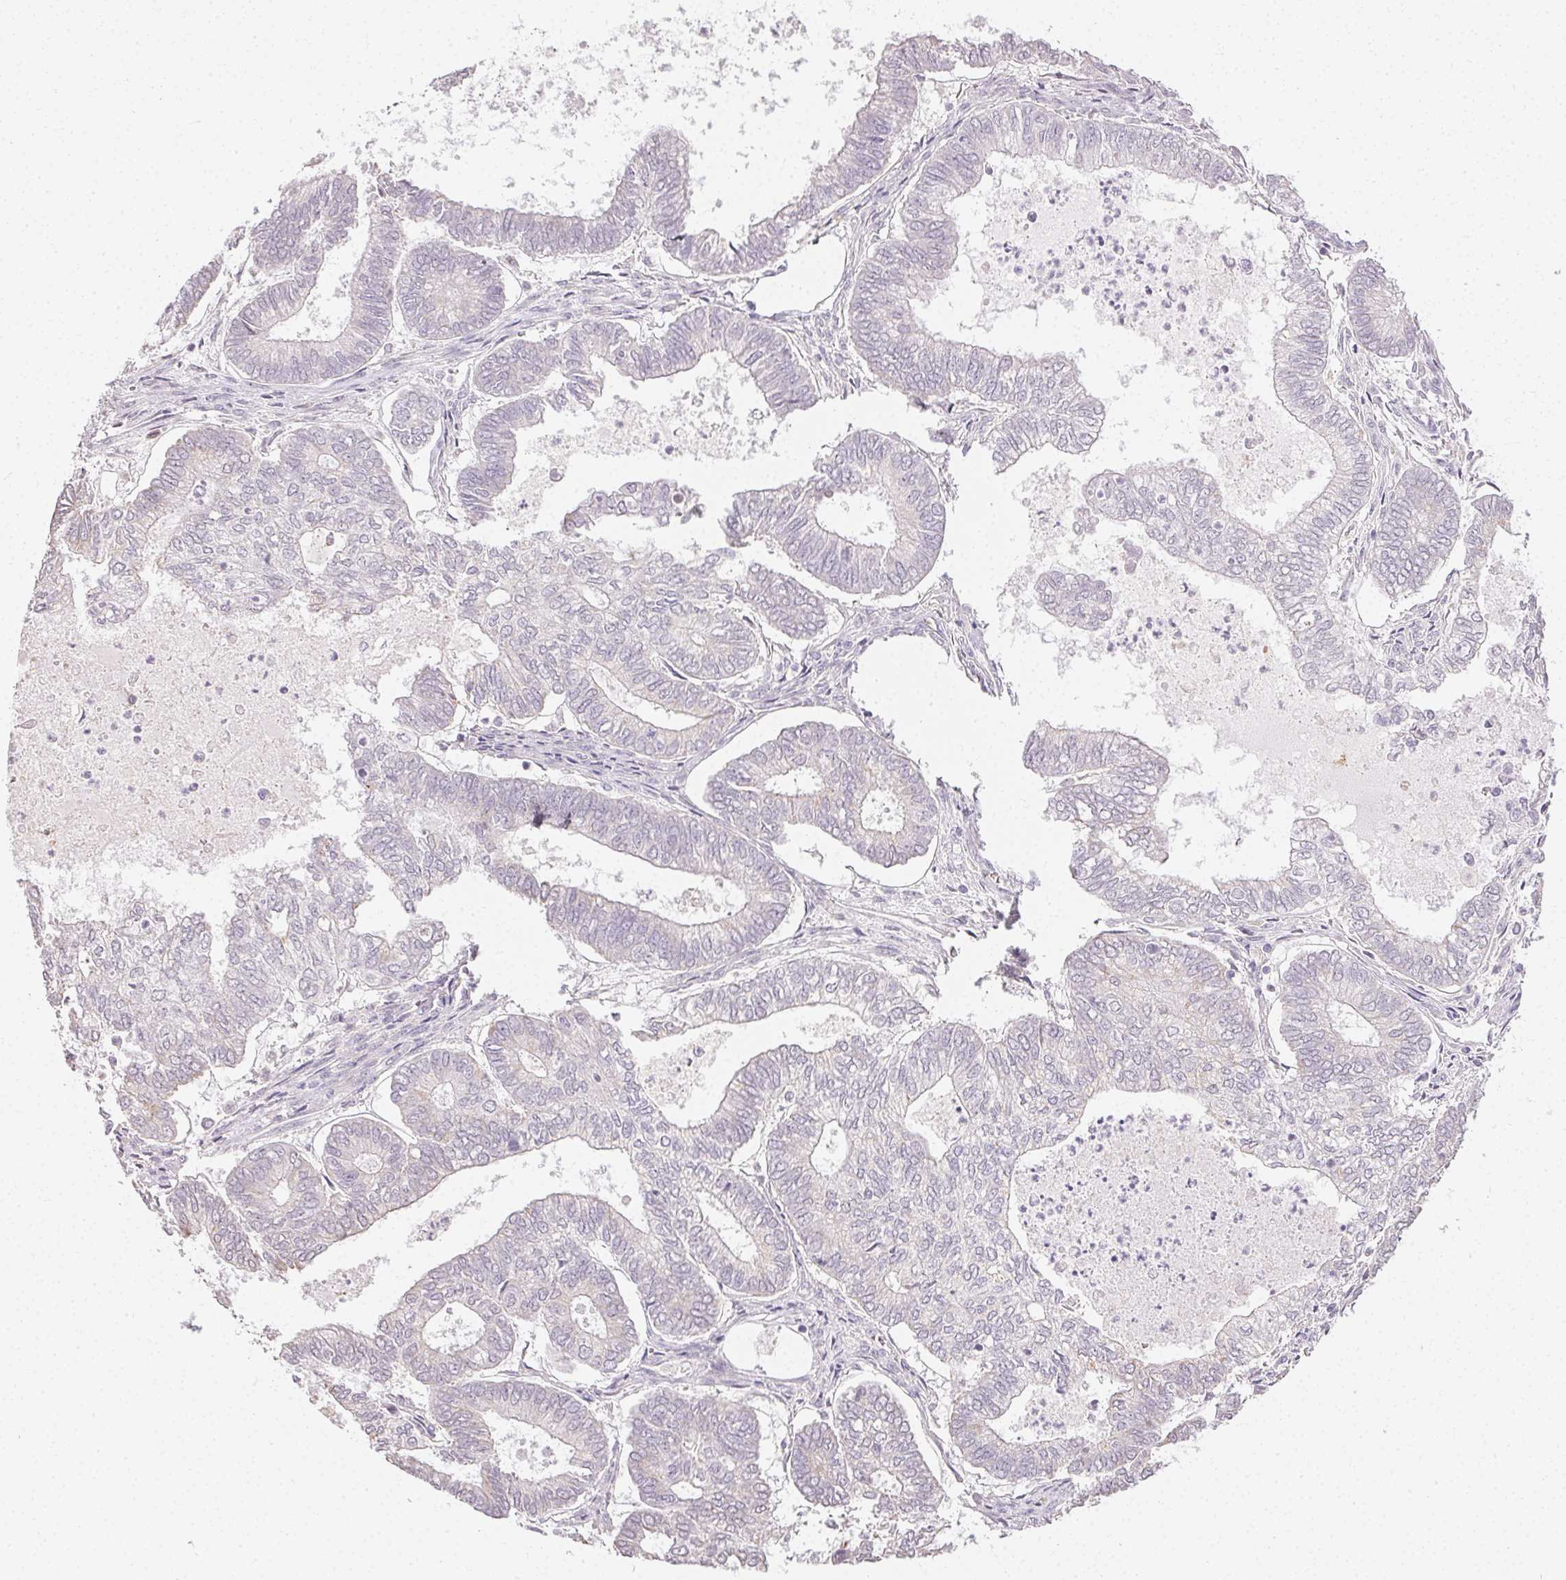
{"staining": {"intensity": "negative", "quantity": "none", "location": "none"}, "tissue": "ovarian cancer", "cell_type": "Tumor cells", "image_type": "cancer", "snomed": [{"axis": "morphology", "description": "Carcinoma, endometroid"}, {"axis": "topography", "description": "Ovary"}], "caption": "Immunohistochemistry micrograph of human endometroid carcinoma (ovarian) stained for a protein (brown), which reveals no staining in tumor cells.", "gene": "TMEM174", "patient": {"sex": "female", "age": 64}}